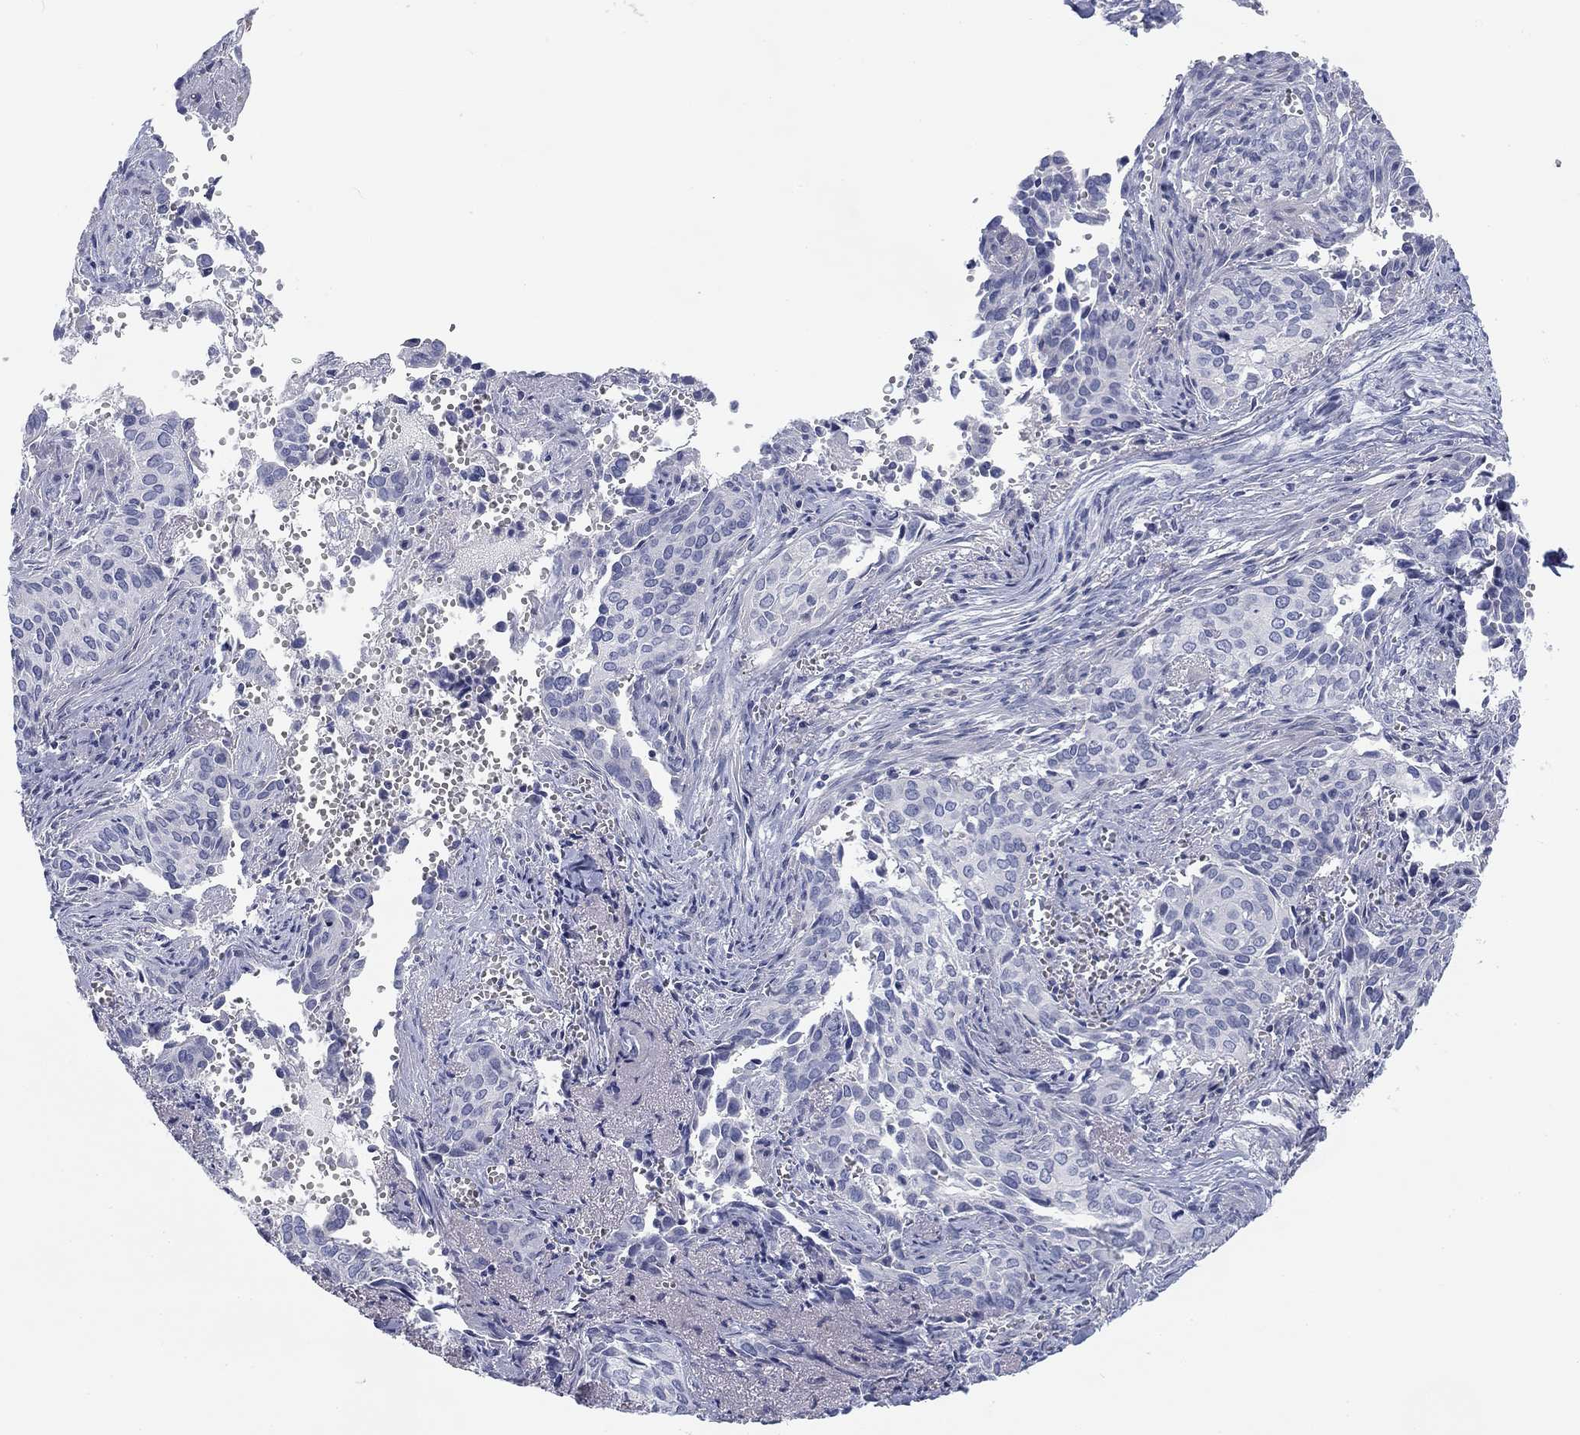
{"staining": {"intensity": "negative", "quantity": "none", "location": "none"}, "tissue": "cervical cancer", "cell_type": "Tumor cells", "image_type": "cancer", "snomed": [{"axis": "morphology", "description": "Squamous cell carcinoma, NOS"}, {"axis": "topography", "description": "Cervix"}], "caption": "There is no significant staining in tumor cells of cervical cancer (squamous cell carcinoma).", "gene": "CALB1", "patient": {"sex": "female", "age": 29}}